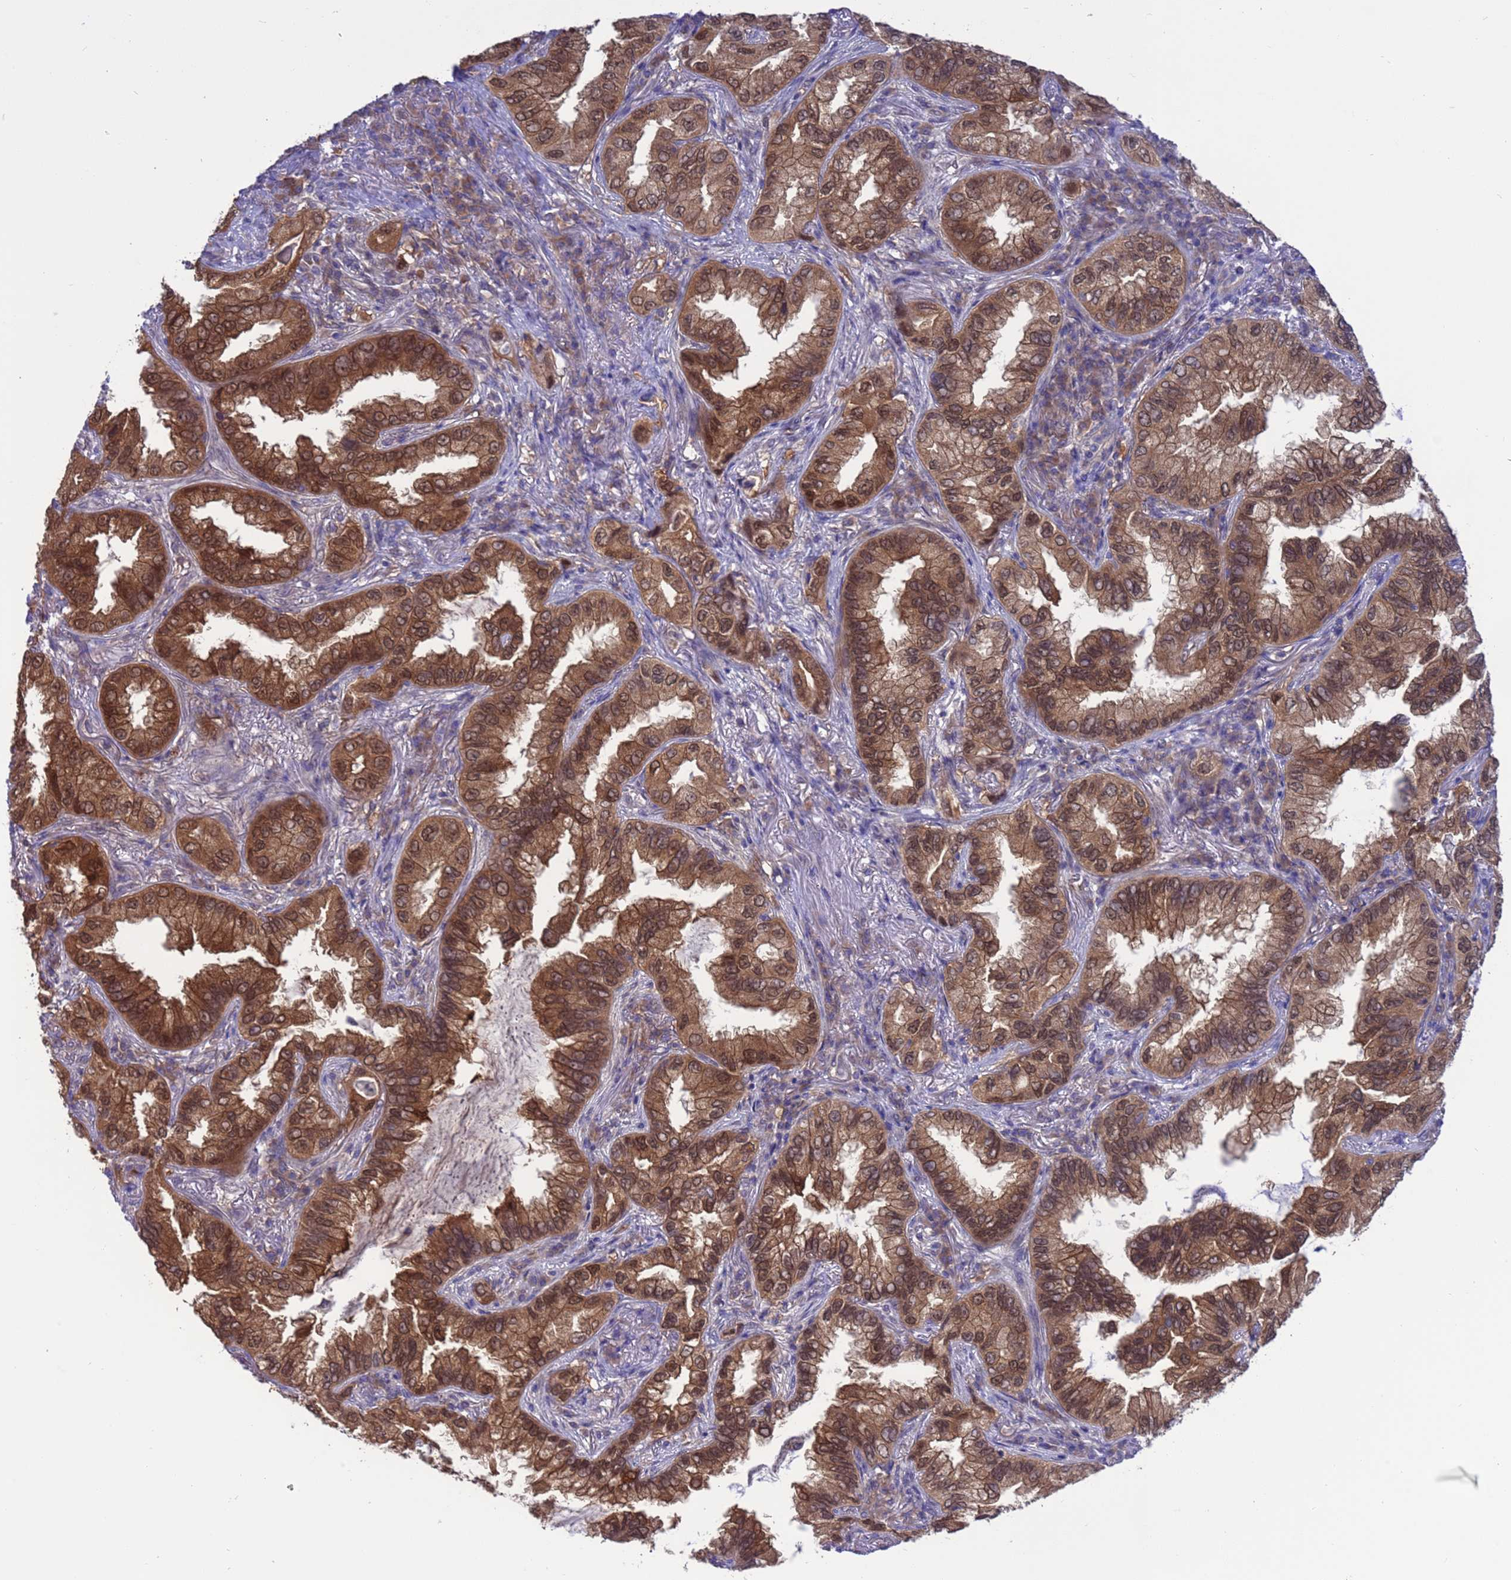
{"staining": {"intensity": "moderate", "quantity": ">75%", "location": "cytoplasmic/membranous,nuclear"}, "tissue": "lung cancer", "cell_type": "Tumor cells", "image_type": "cancer", "snomed": [{"axis": "morphology", "description": "Adenocarcinoma, NOS"}, {"axis": "topography", "description": "Lung"}], "caption": "Lung cancer tissue reveals moderate cytoplasmic/membranous and nuclear expression in approximately >75% of tumor cells", "gene": "ZNF461", "patient": {"sex": "female", "age": 69}}